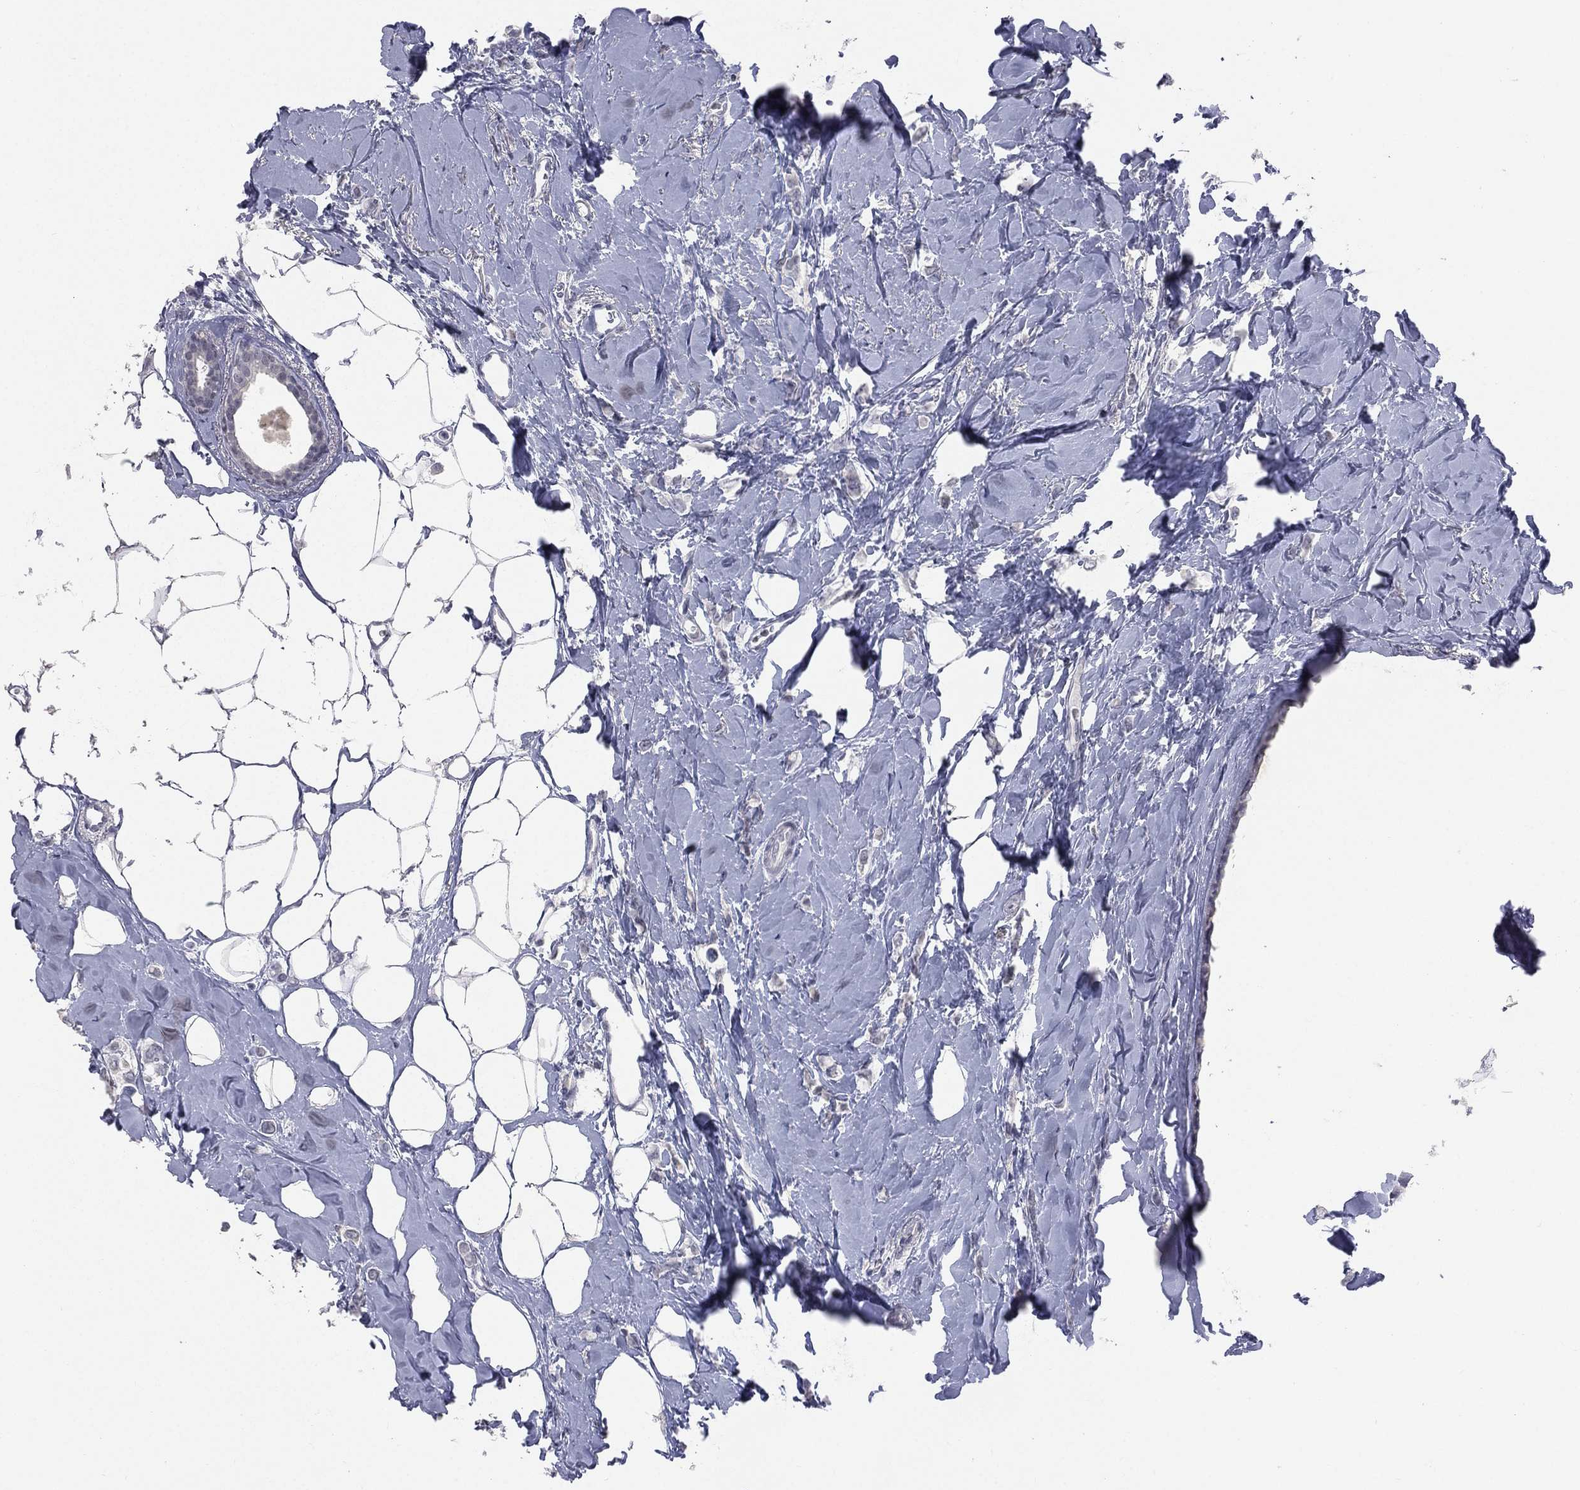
{"staining": {"intensity": "negative", "quantity": "none", "location": "none"}, "tissue": "breast cancer", "cell_type": "Tumor cells", "image_type": "cancer", "snomed": [{"axis": "morphology", "description": "Lobular carcinoma"}, {"axis": "topography", "description": "Breast"}], "caption": "Human breast cancer (lobular carcinoma) stained for a protein using immunohistochemistry exhibits no positivity in tumor cells.", "gene": "DMKN", "patient": {"sex": "female", "age": 66}}